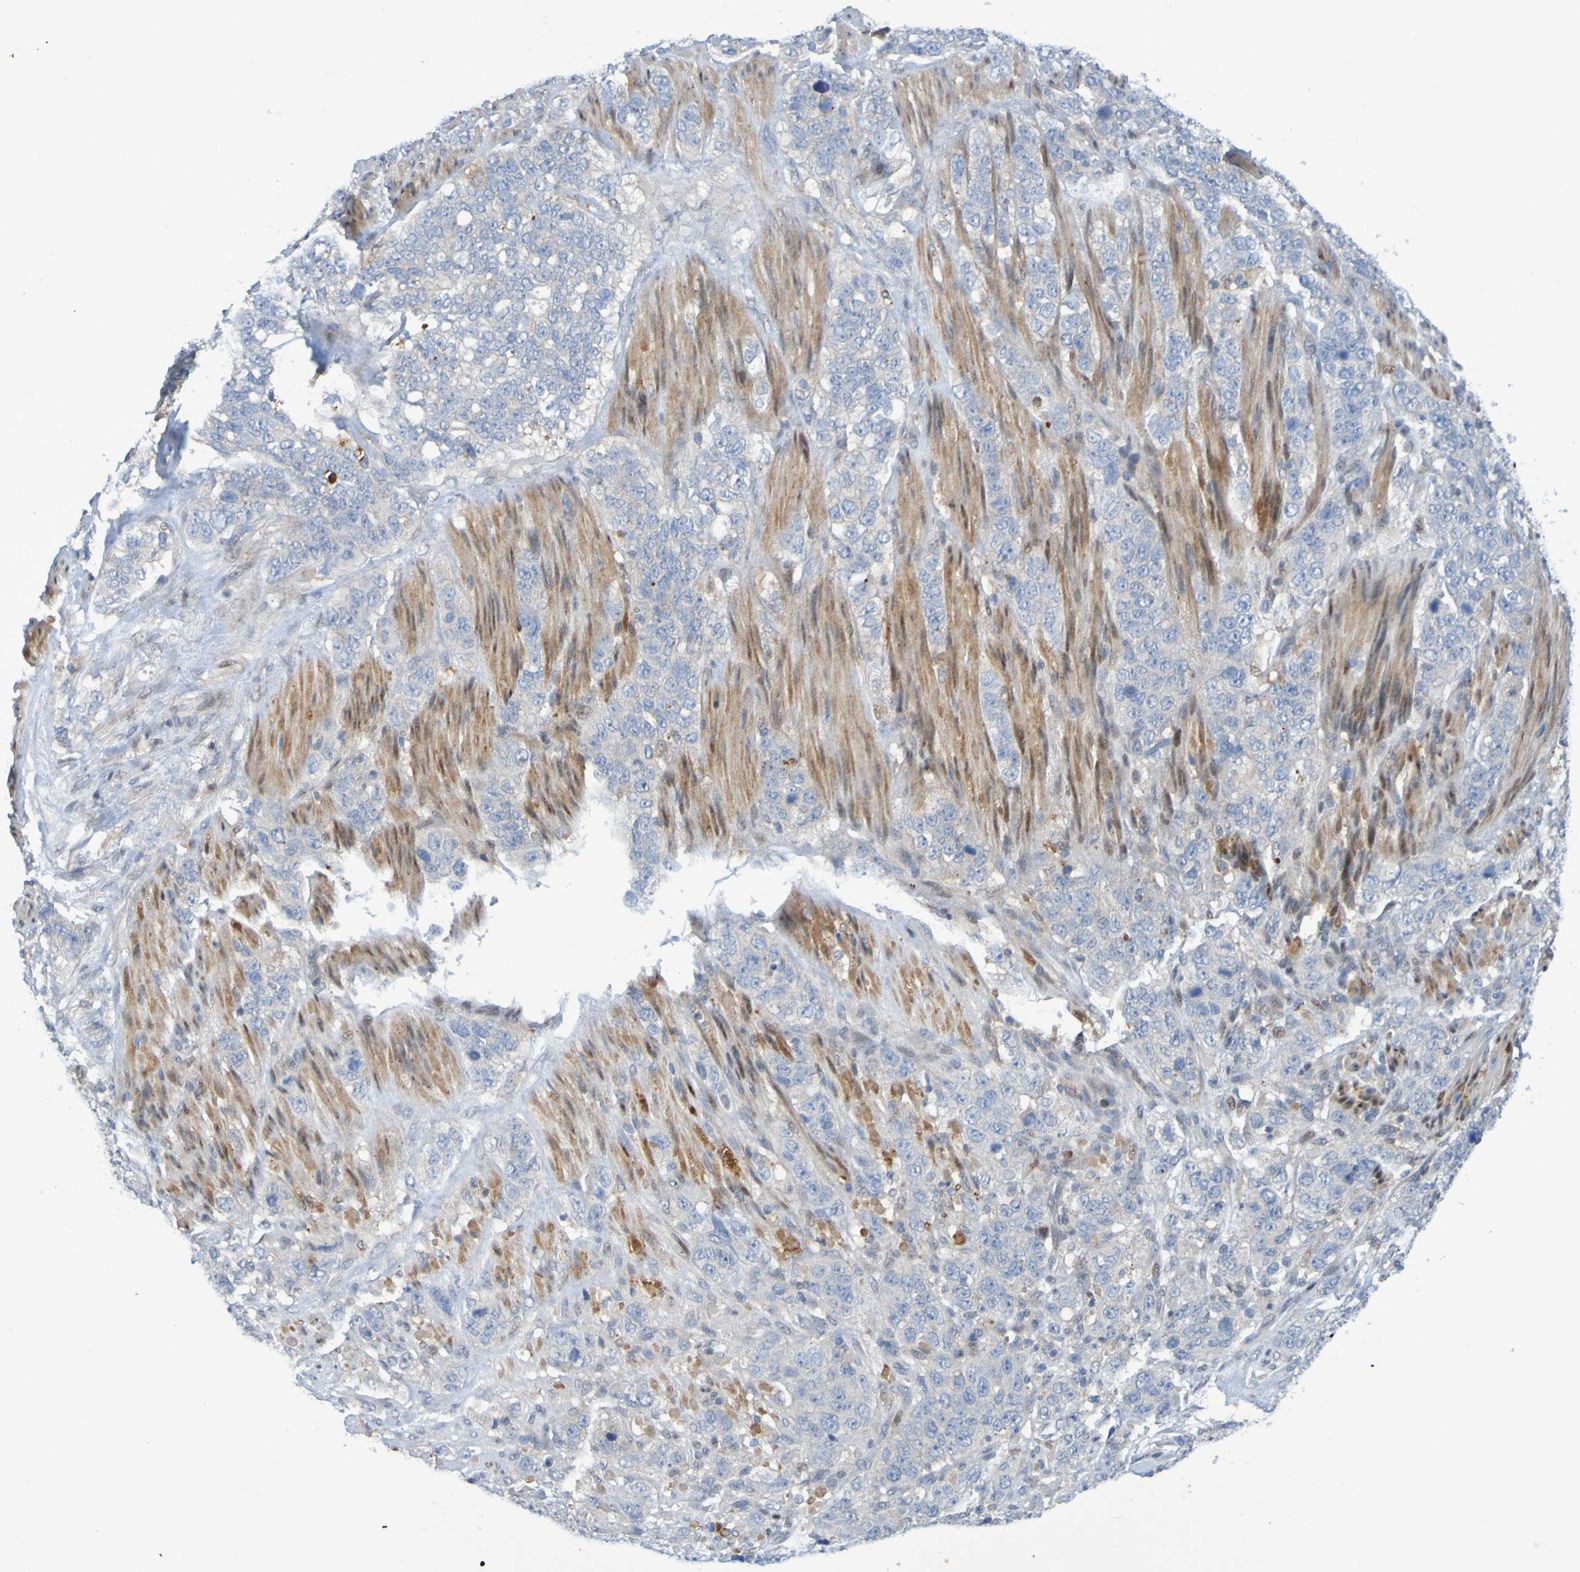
{"staining": {"intensity": "negative", "quantity": "none", "location": "none"}, "tissue": "stomach cancer", "cell_type": "Tumor cells", "image_type": "cancer", "snomed": [{"axis": "morphology", "description": "Adenocarcinoma, NOS"}, {"axis": "topography", "description": "Stomach"}], "caption": "Tumor cells show no significant staining in stomach cancer.", "gene": "FBP2", "patient": {"sex": "male", "age": 48}}